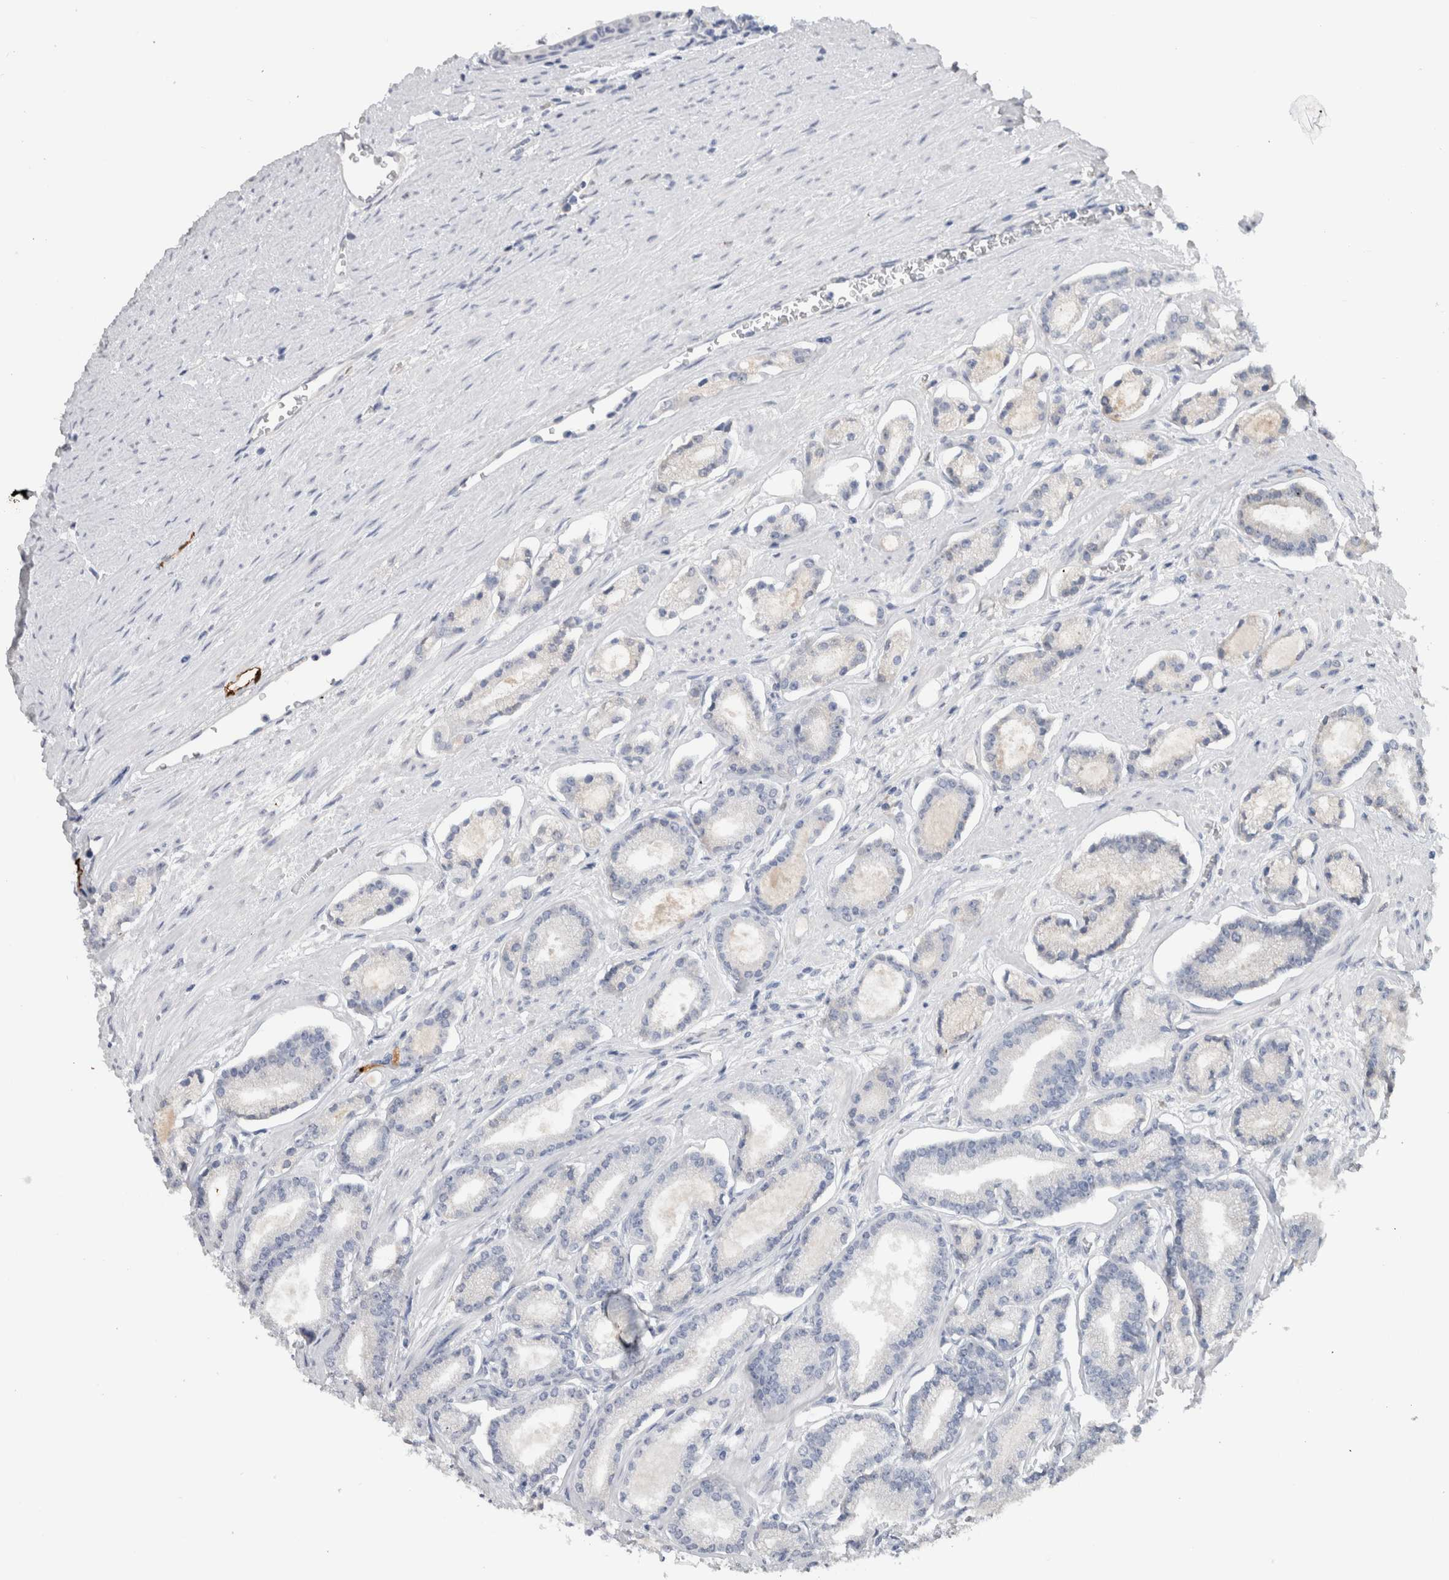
{"staining": {"intensity": "negative", "quantity": "none", "location": "none"}, "tissue": "prostate cancer", "cell_type": "Tumor cells", "image_type": "cancer", "snomed": [{"axis": "morphology", "description": "Adenocarcinoma, Low grade"}, {"axis": "topography", "description": "Prostate"}], "caption": "A high-resolution histopathology image shows IHC staining of low-grade adenocarcinoma (prostate), which exhibits no significant staining in tumor cells. (DAB immunohistochemistry, high magnification).", "gene": "FABP4", "patient": {"sex": "male", "age": 60}}